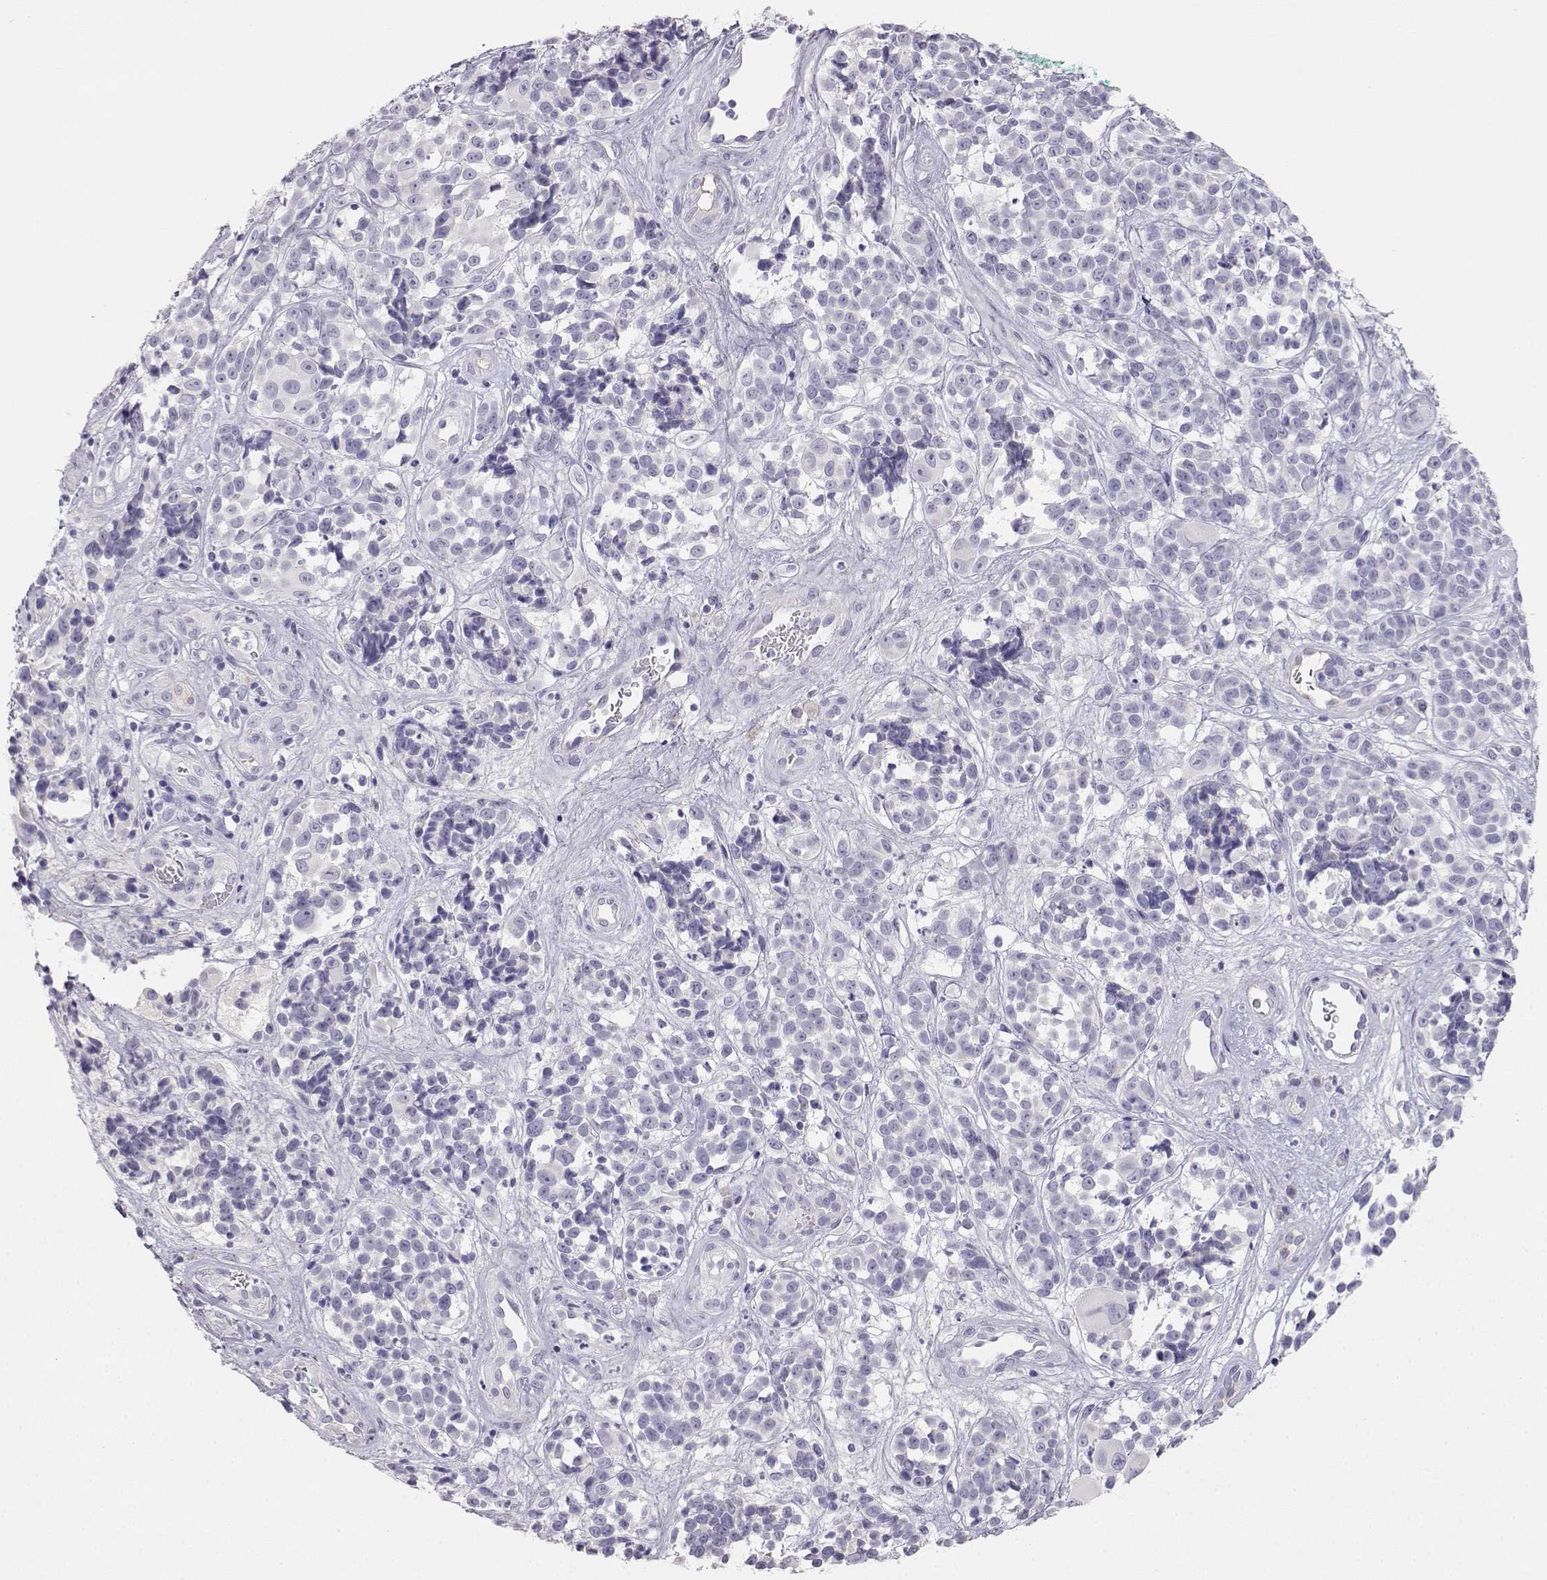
{"staining": {"intensity": "negative", "quantity": "none", "location": "none"}, "tissue": "melanoma", "cell_type": "Tumor cells", "image_type": "cancer", "snomed": [{"axis": "morphology", "description": "Malignant melanoma, NOS"}, {"axis": "topography", "description": "Skin"}], "caption": "Immunohistochemistry (IHC) of melanoma demonstrates no staining in tumor cells. (DAB immunohistochemistry with hematoxylin counter stain).", "gene": "GPR174", "patient": {"sex": "female", "age": 88}}